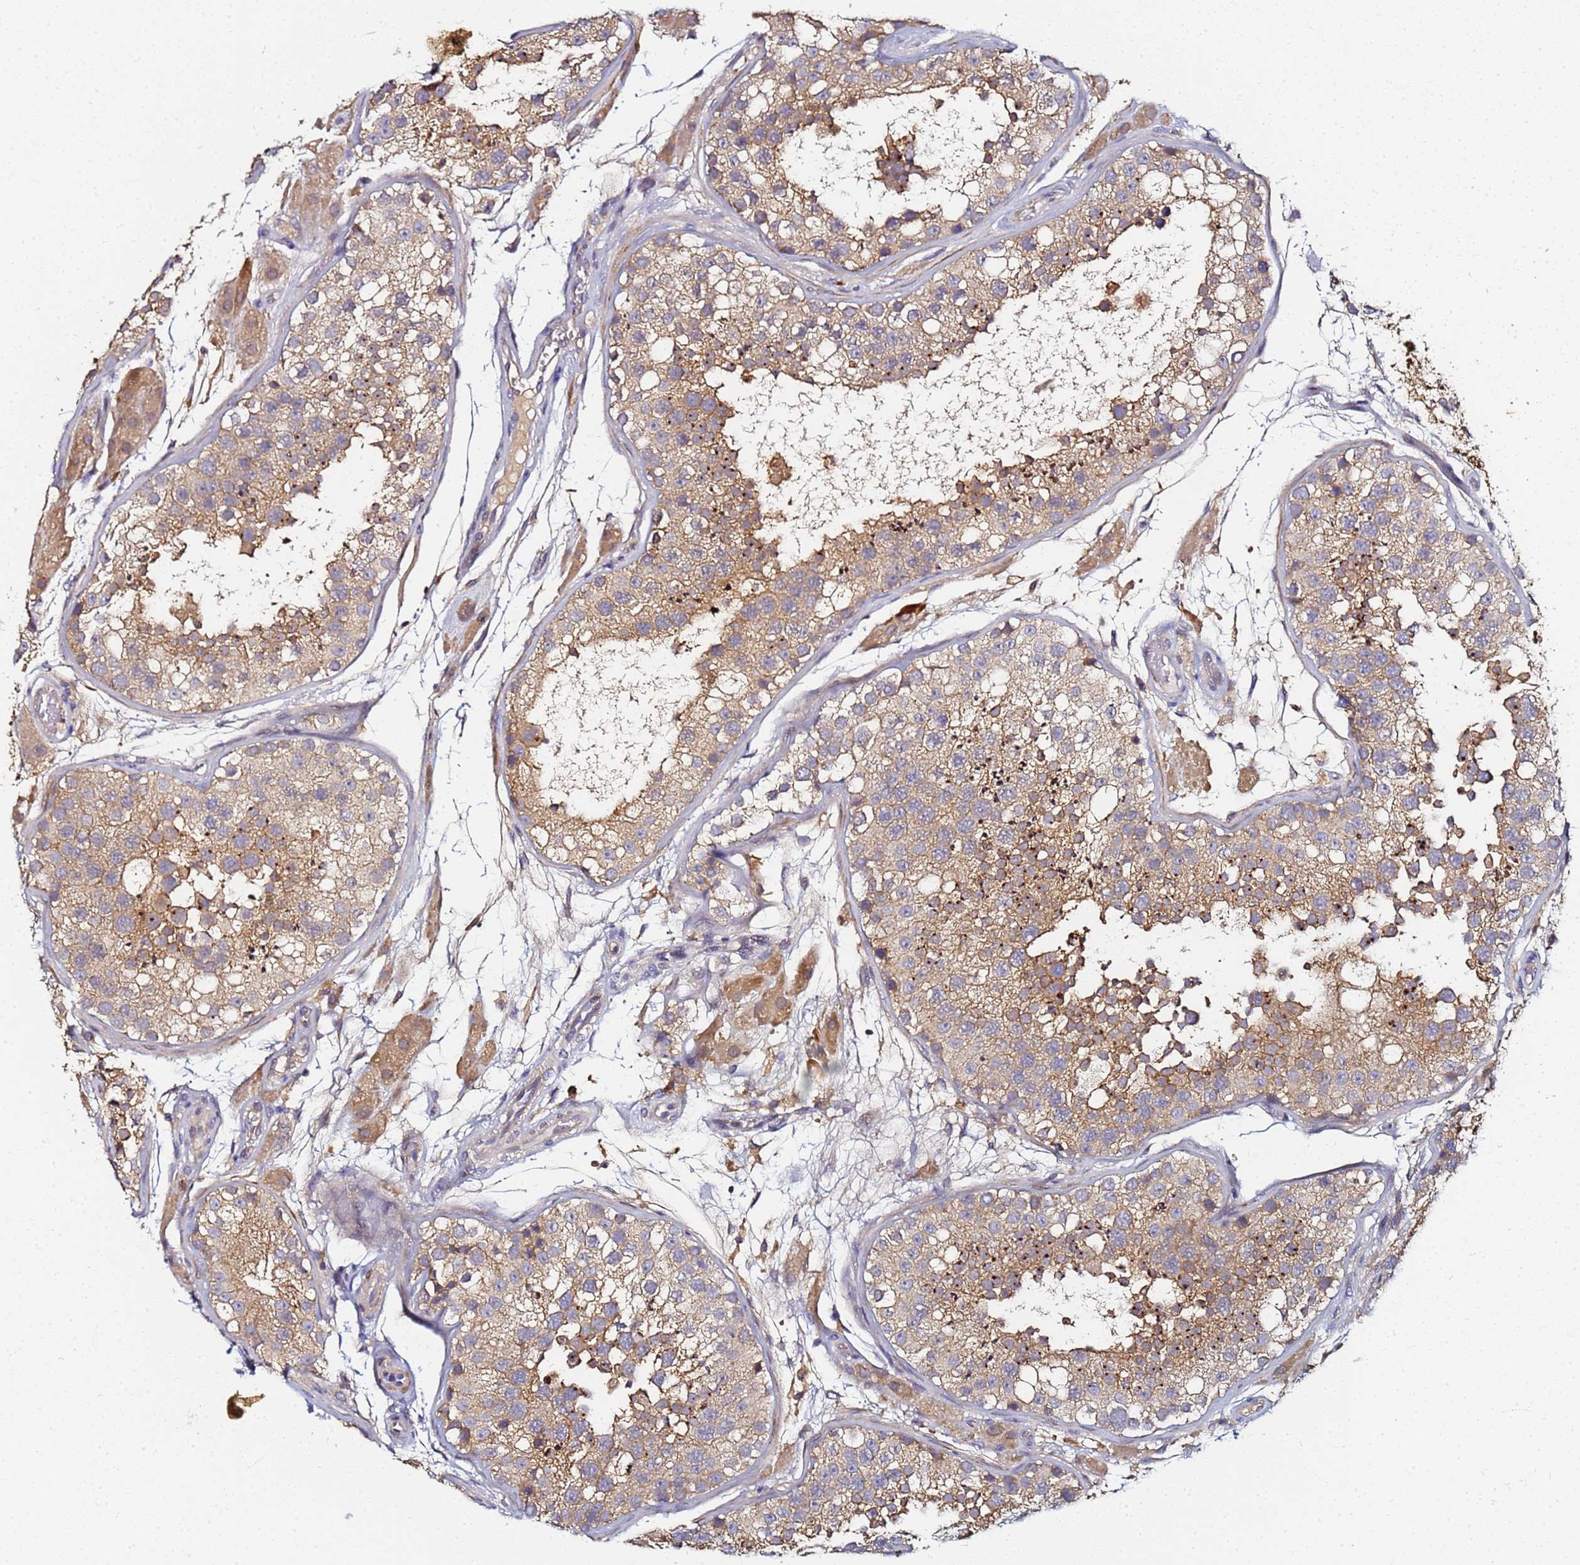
{"staining": {"intensity": "moderate", "quantity": ">75%", "location": "cytoplasmic/membranous"}, "tissue": "testis", "cell_type": "Cells in seminiferous ducts", "image_type": "normal", "snomed": [{"axis": "morphology", "description": "Normal tissue, NOS"}, {"axis": "topography", "description": "Testis"}], "caption": "Unremarkable testis was stained to show a protein in brown. There is medium levels of moderate cytoplasmic/membranous staining in about >75% of cells in seminiferous ducts.", "gene": "LRRC69", "patient": {"sex": "male", "age": 26}}